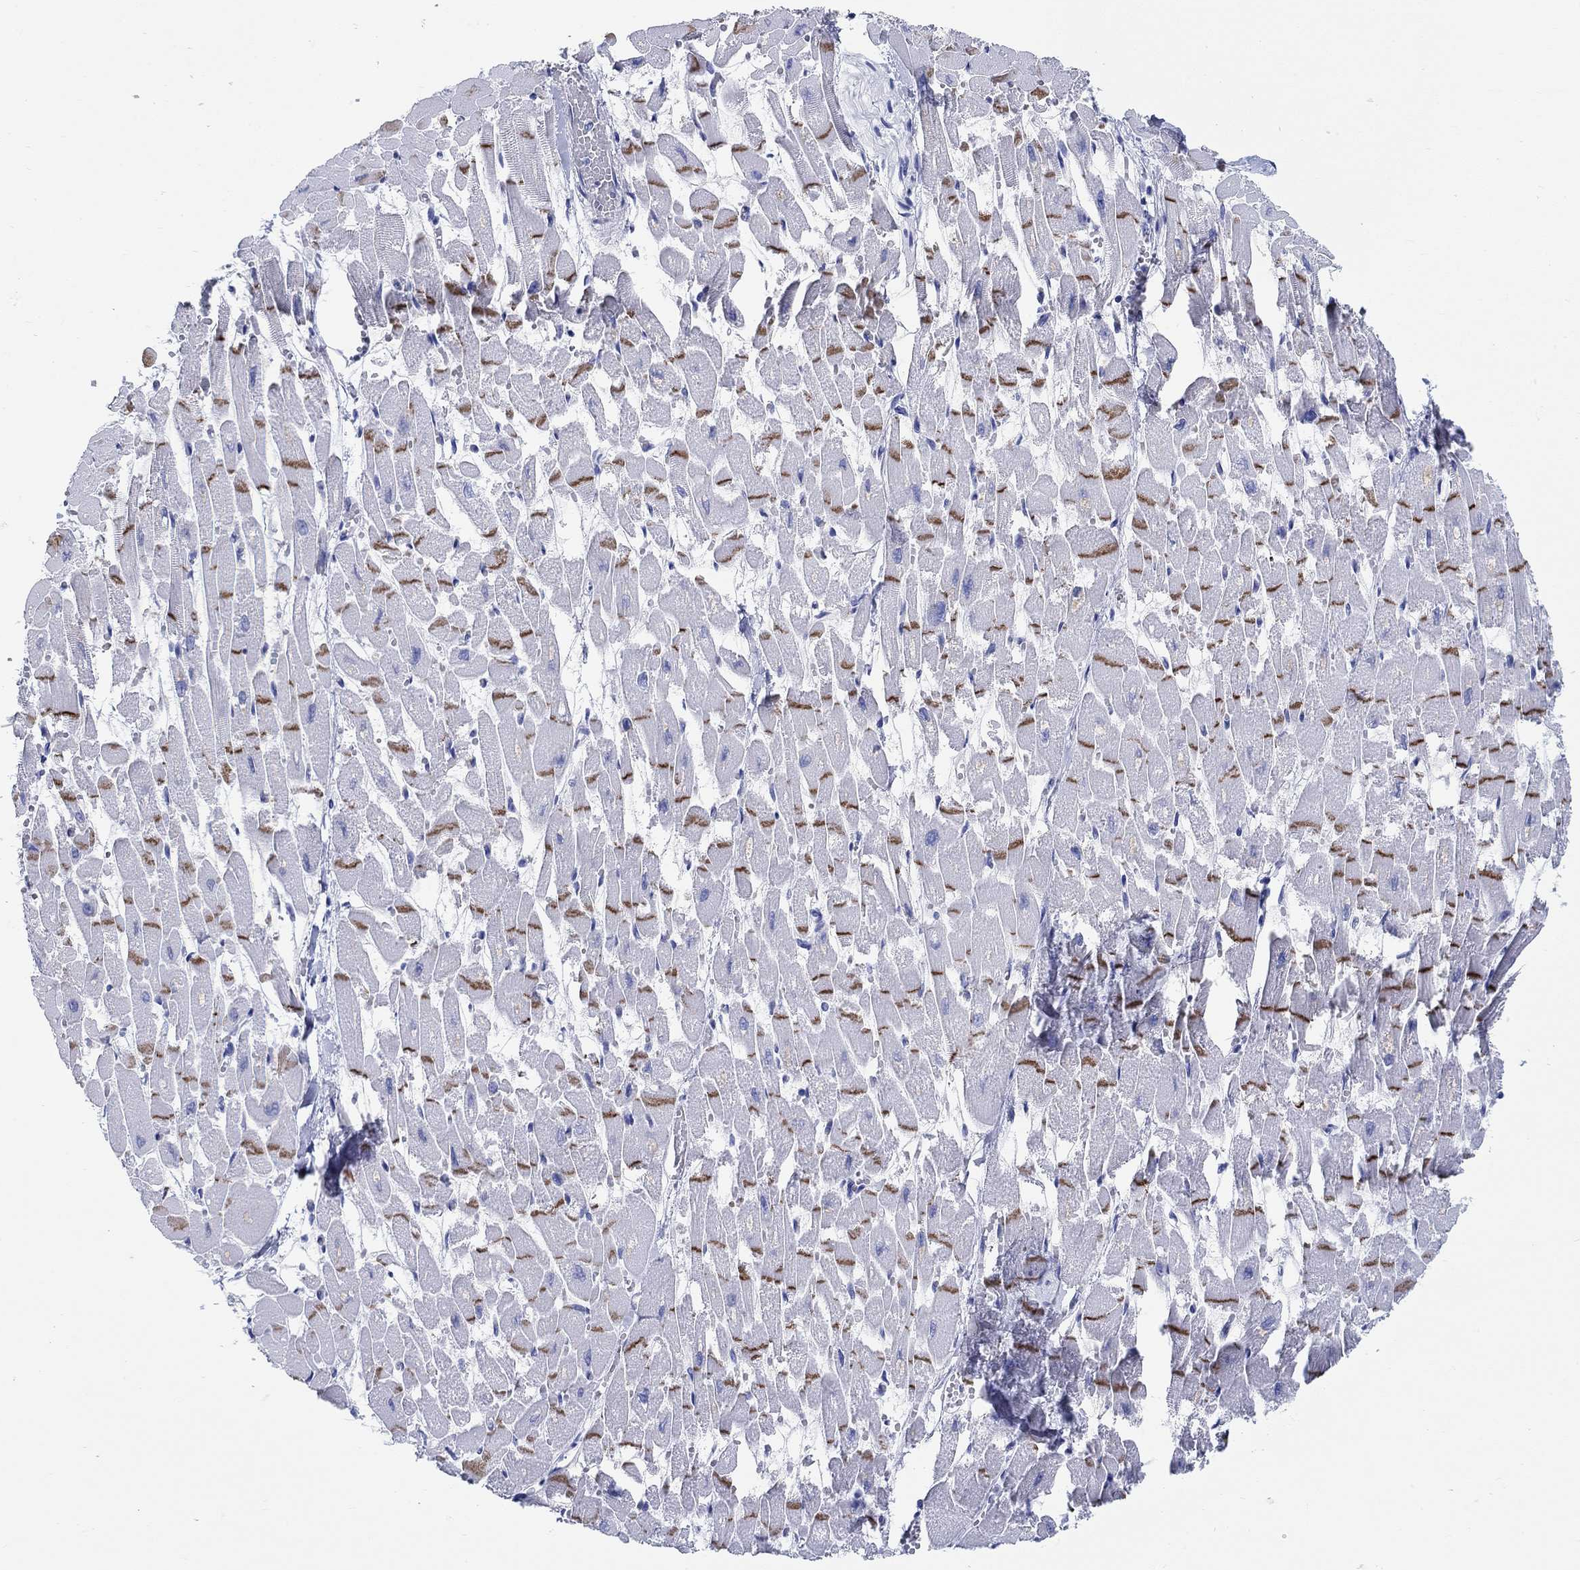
{"staining": {"intensity": "strong", "quantity": "<25%", "location": "cytoplasmic/membranous"}, "tissue": "heart muscle", "cell_type": "Cardiomyocytes", "image_type": "normal", "snomed": [{"axis": "morphology", "description": "Normal tissue, NOS"}, {"axis": "topography", "description": "Heart"}], "caption": "Immunohistochemistry staining of unremarkable heart muscle, which displays medium levels of strong cytoplasmic/membranous expression in approximately <25% of cardiomyocytes indicating strong cytoplasmic/membranous protein staining. The staining was performed using DAB (brown) for protein detection and nuclei were counterstained in hematoxylin (blue).", "gene": "RD3L", "patient": {"sex": "female", "age": 52}}